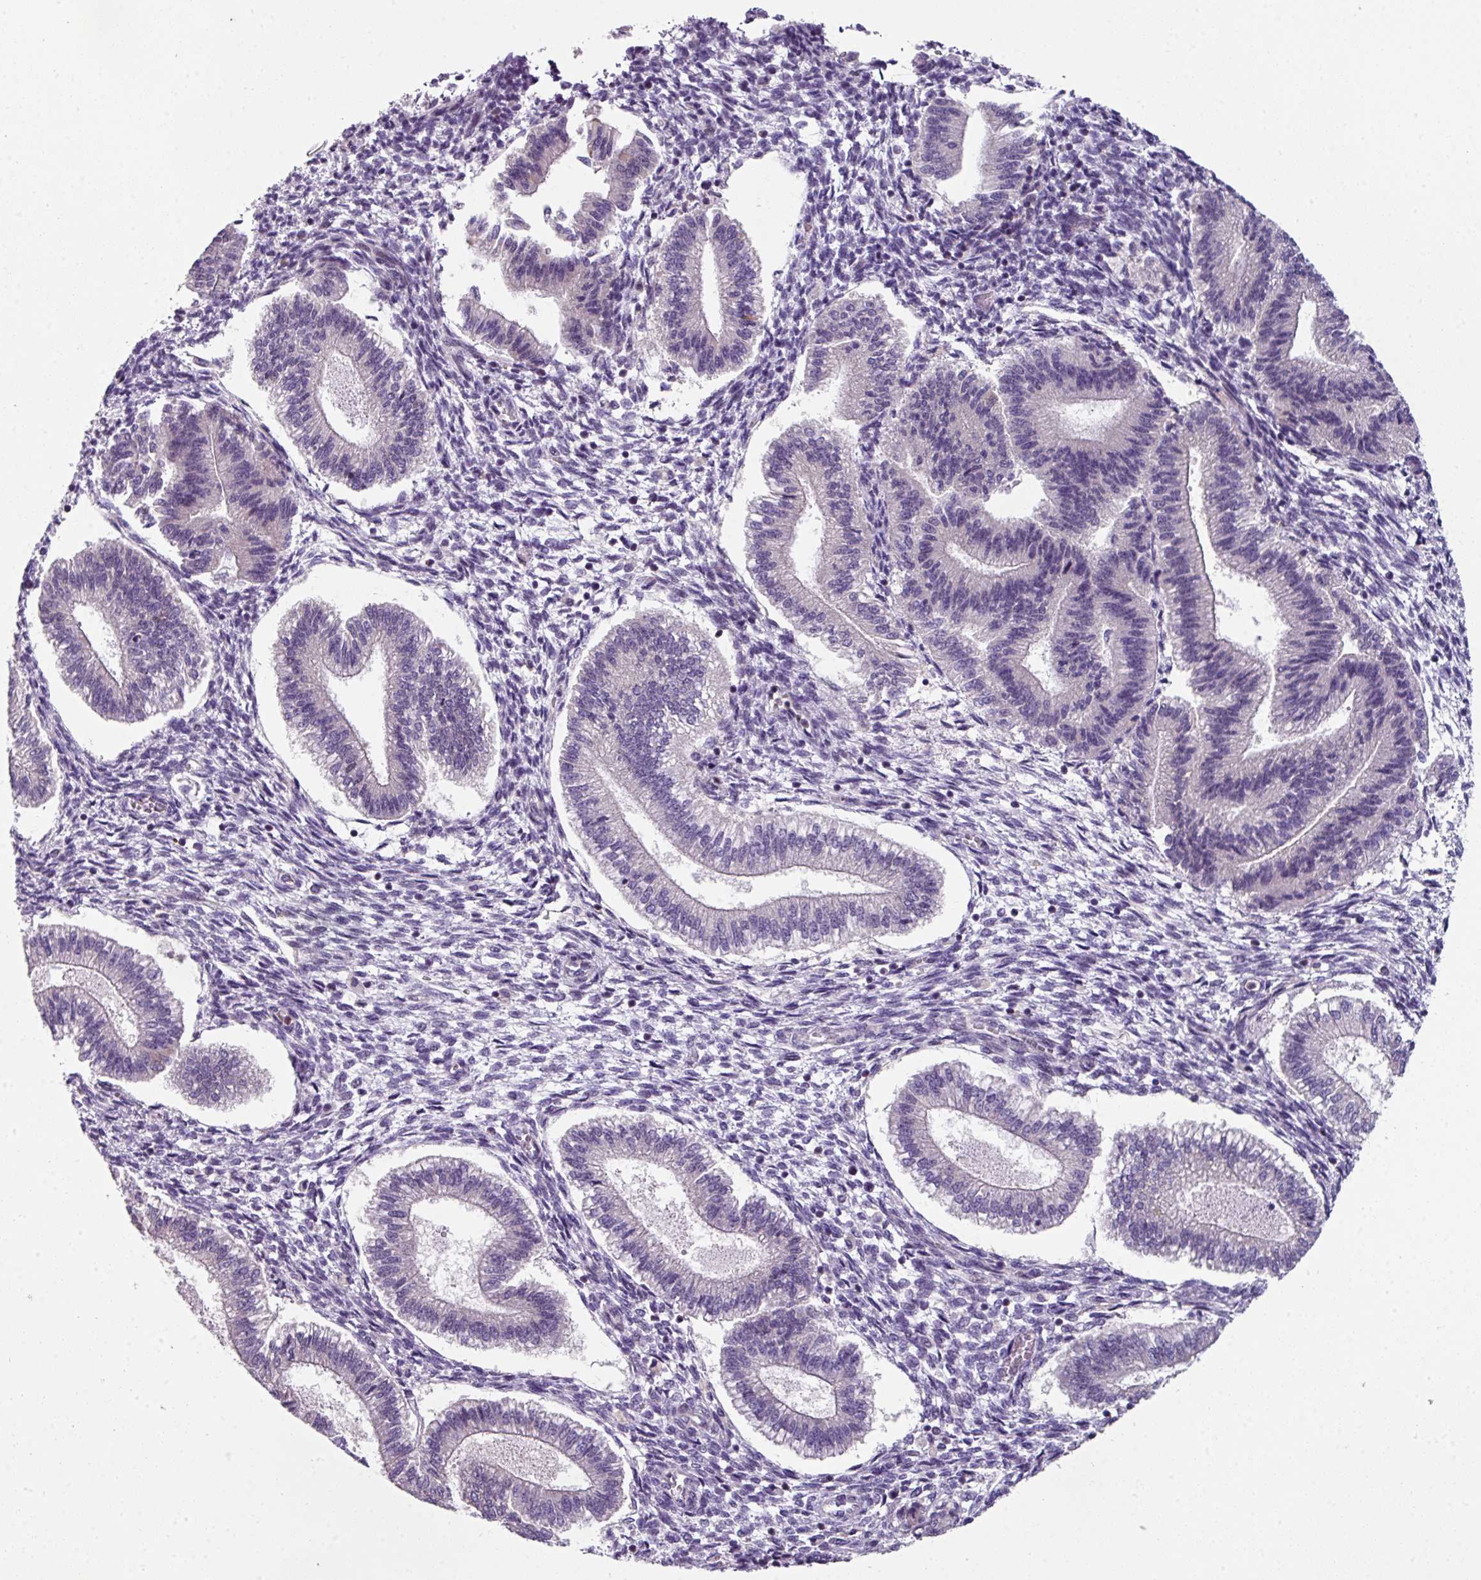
{"staining": {"intensity": "negative", "quantity": "none", "location": "none"}, "tissue": "endometrium", "cell_type": "Cells in endometrial stroma", "image_type": "normal", "snomed": [{"axis": "morphology", "description": "Normal tissue, NOS"}, {"axis": "topography", "description": "Endometrium"}], "caption": "This micrograph is of benign endometrium stained with immunohistochemistry (IHC) to label a protein in brown with the nuclei are counter-stained blue. There is no staining in cells in endometrial stroma. (Immunohistochemistry, brightfield microscopy, high magnification).", "gene": "ZFP3", "patient": {"sex": "female", "age": 25}}